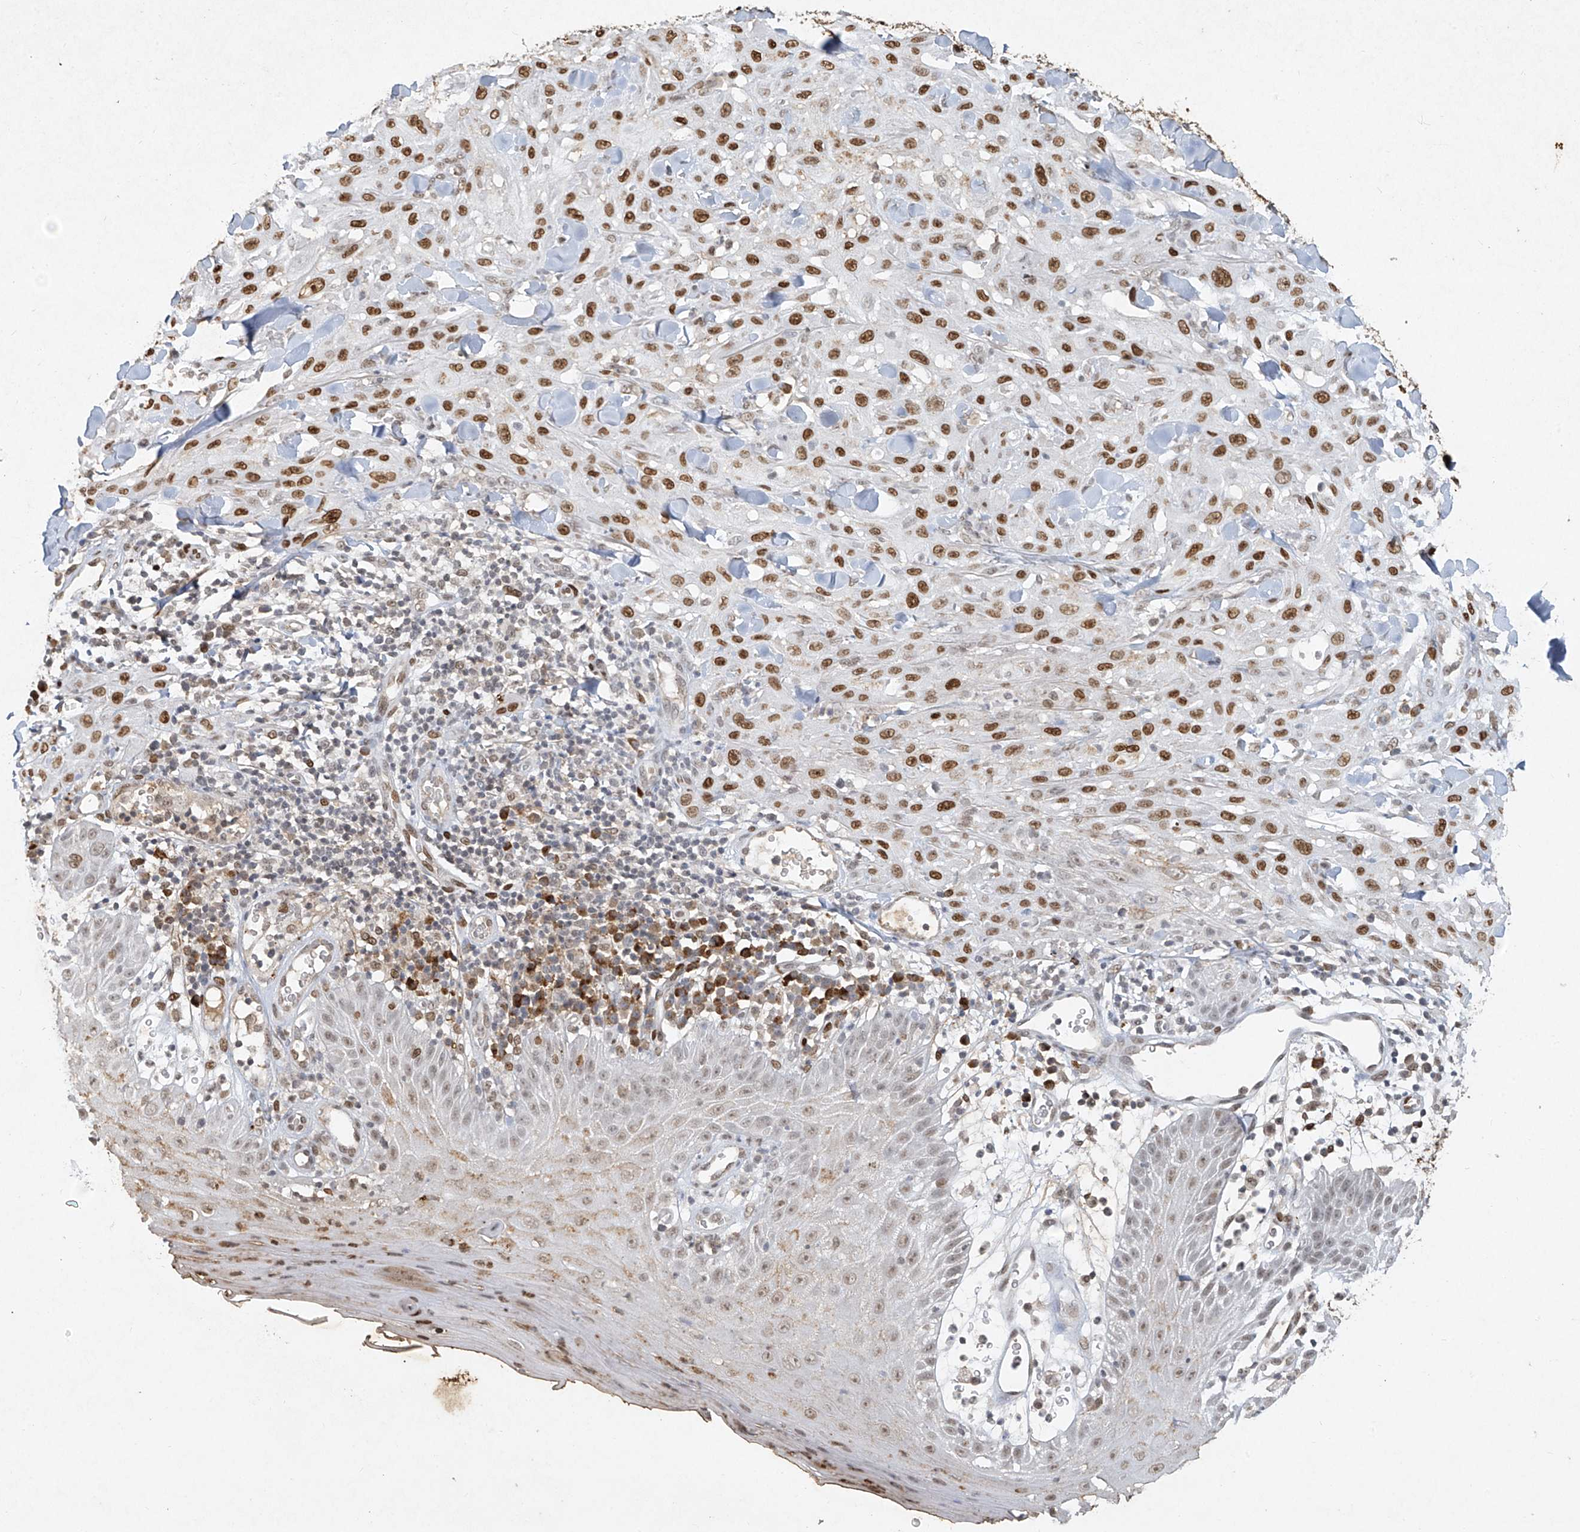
{"staining": {"intensity": "moderate", "quantity": ">75%", "location": "nuclear"}, "tissue": "skin cancer", "cell_type": "Tumor cells", "image_type": "cancer", "snomed": [{"axis": "morphology", "description": "Squamous cell carcinoma, NOS"}, {"axis": "topography", "description": "Skin"}], "caption": "A histopathology image of squamous cell carcinoma (skin) stained for a protein exhibits moderate nuclear brown staining in tumor cells.", "gene": "ATRIP", "patient": {"sex": "male", "age": 24}}